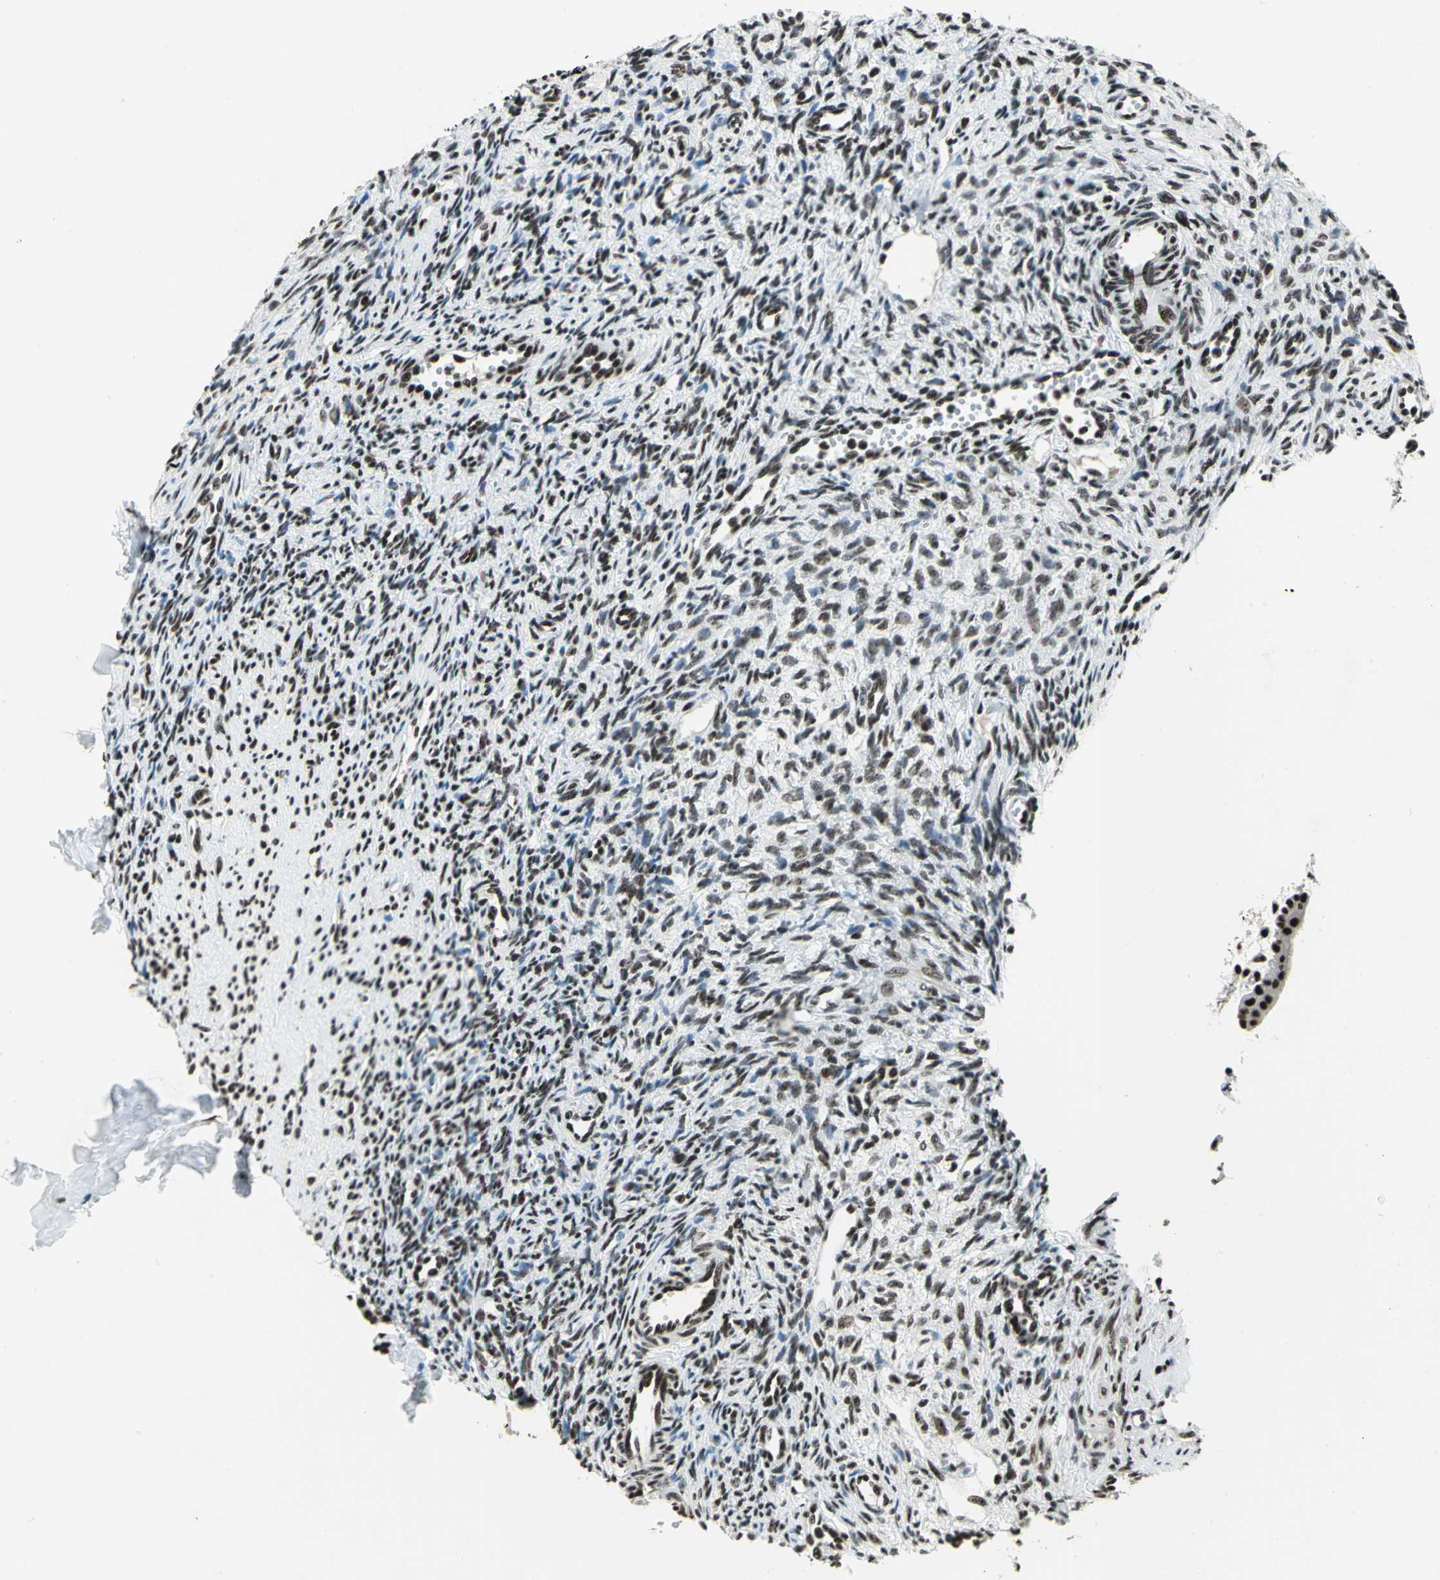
{"staining": {"intensity": "strong", "quantity": ">75%", "location": "nuclear"}, "tissue": "ovary", "cell_type": "Follicle cells", "image_type": "normal", "snomed": [{"axis": "morphology", "description": "Normal tissue, NOS"}, {"axis": "topography", "description": "Ovary"}], "caption": "About >75% of follicle cells in unremarkable ovary demonstrate strong nuclear protein expression as visualized by brown immunohistochemical staining.", "gene": "UBTF", "patient": {"sex": "female", "age": 33}}